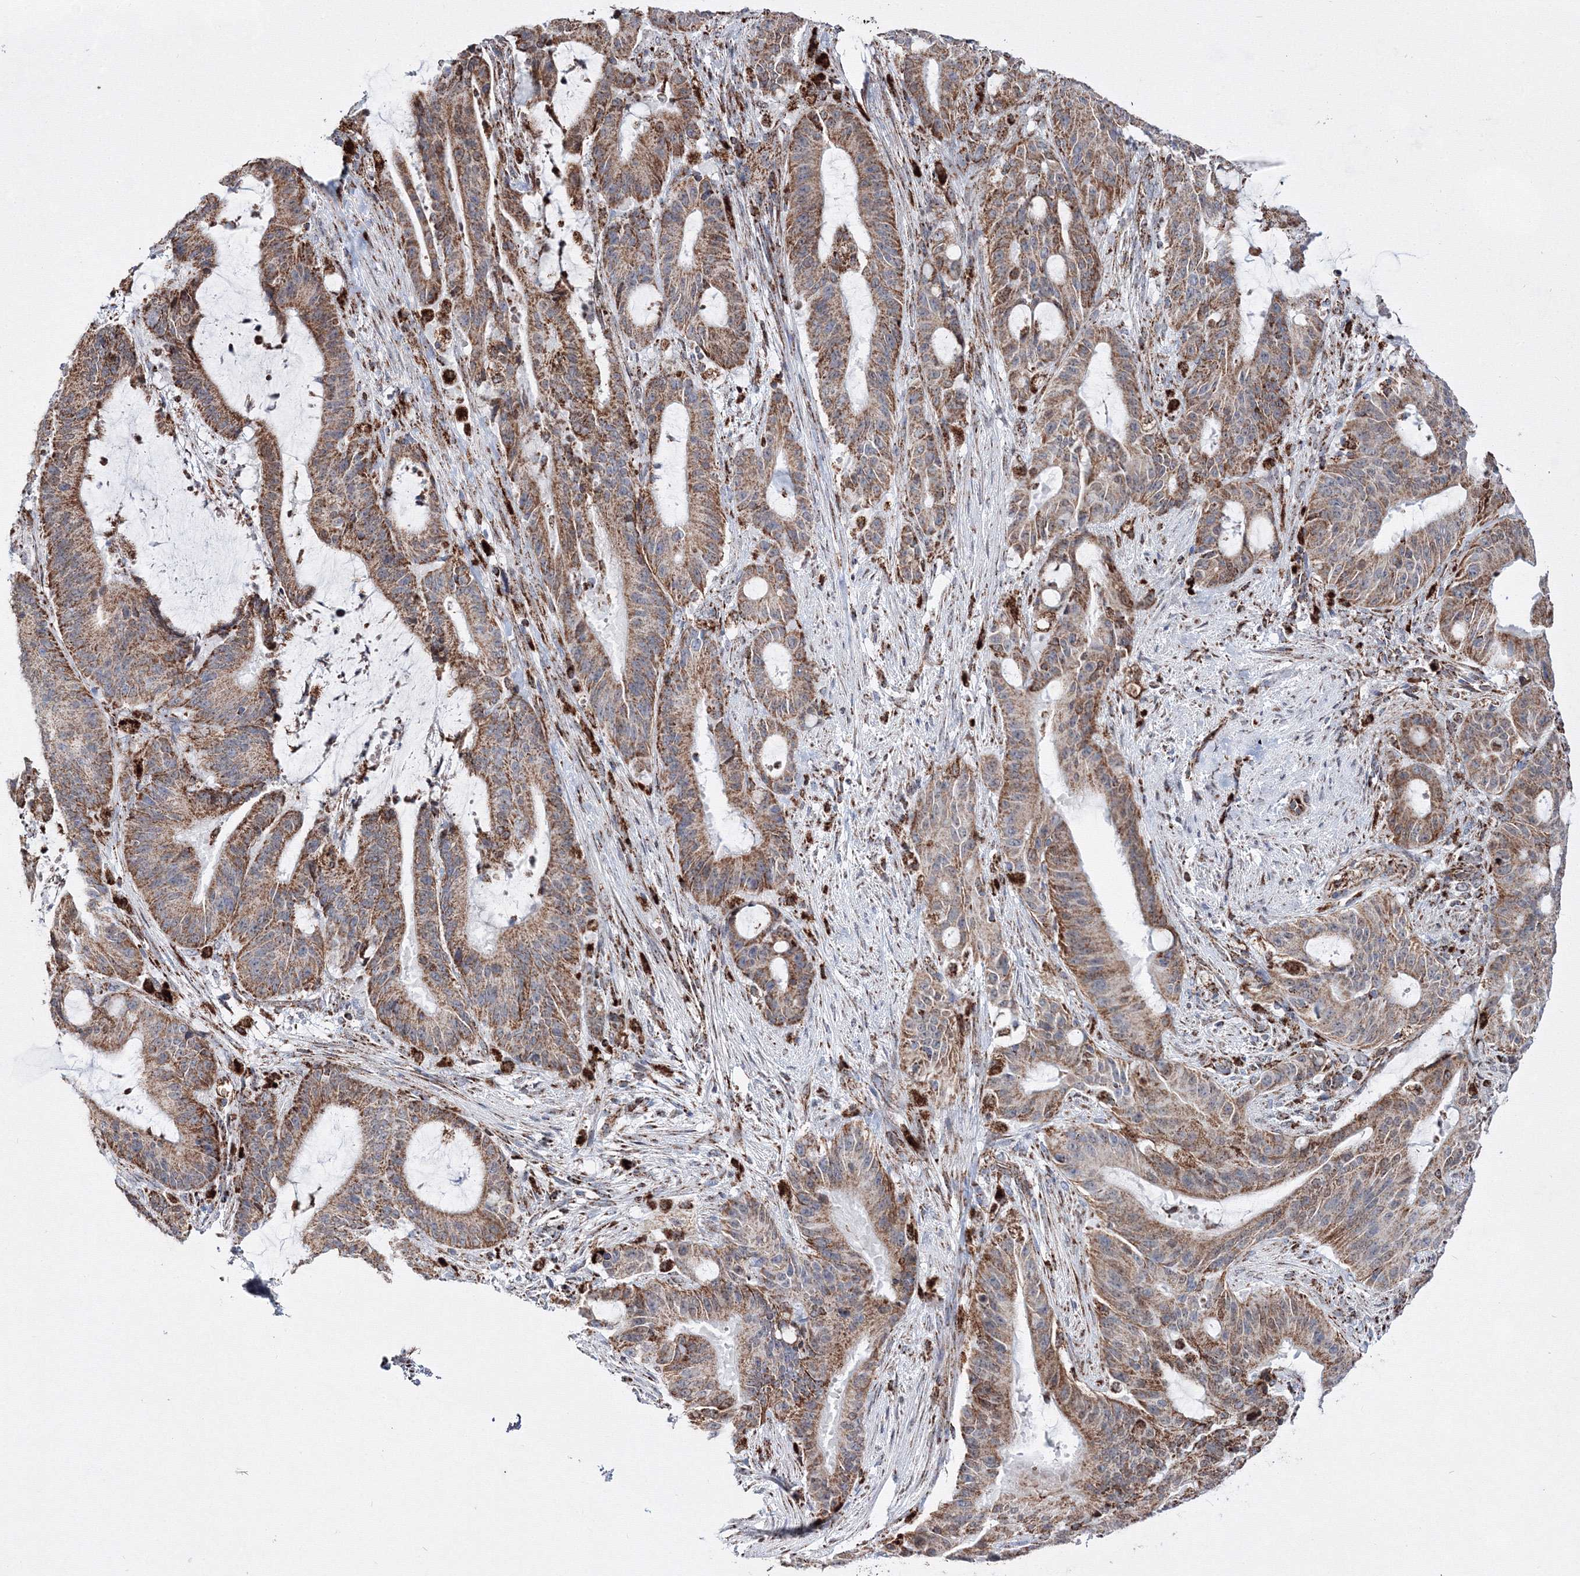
{"staining": {"intensity": "moderate", "quantity": ">75%", "location": "cytoplasmic/membranous"}, "tissue": "liver cancer", "cell_type": "Tumor cells", "image_type": "cancer", "snomed": [{"axis": "morphology", "description": "Normal tissue, NOS"}, {"axis": "morphology", "description": "Cholangiocarcinoma"}, {"axis": "topography", "description": "Liver"}, {"axis": "topography", "description": "Peripheral nerve tissue"}], "caption": "Protein expression by immunohistochemistry (IHC) shows moderate cytoplasmic/membranous expression in about >75% of tumor cells in liver cholangiocarcinoma.", "gene": "HADHB", "patient": {"sex": "female", "age": 73}}